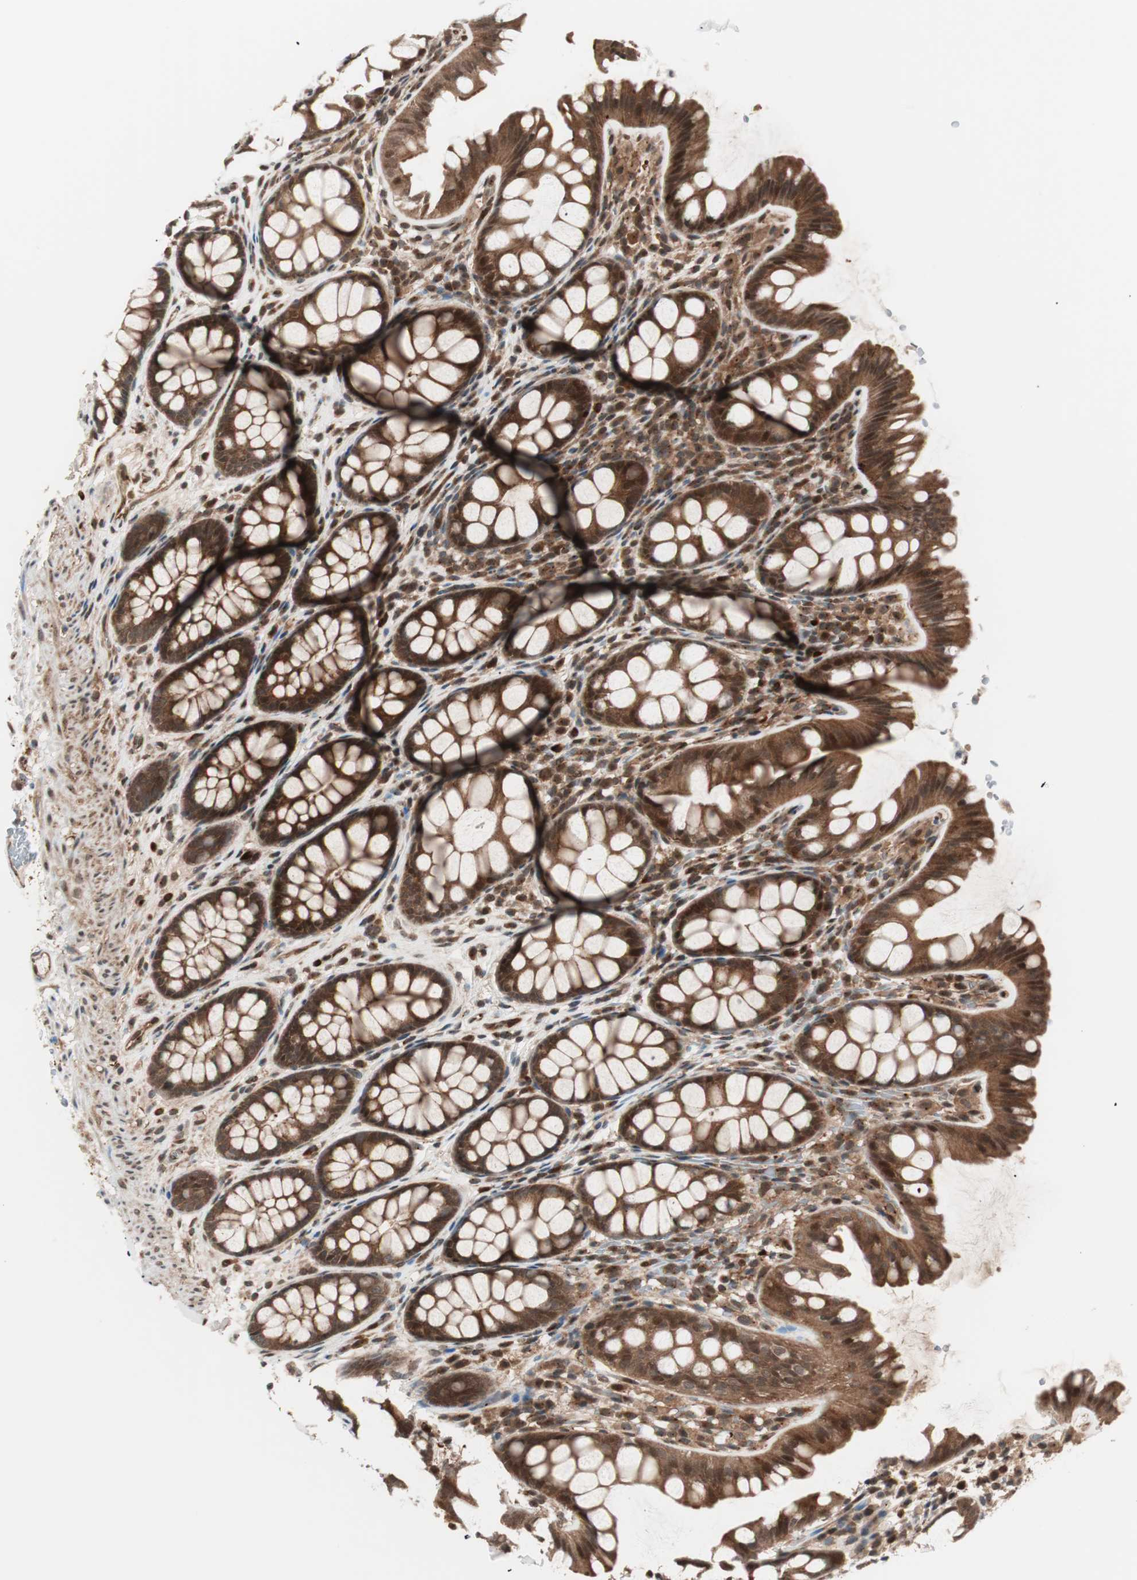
{"staining": {"intensity": "strong", "quantity": ">75%", "location": "cytoplasmic/membranous"}, "tissue": "colon", "cell_type": "Endothelial cells", "image_type": "normal", "snomed": [{"axis": "morphology", "description": "Normal tissue, NOS"}, {"axis": "topography", "description": "Colon"}], "caption": "Brown immunohistochemical staining in unremarkable colon shows strong cytoplasmic/membranous staining in about >75% of endothelial cells.", "gene": "PRKG2", "patient": {"sex": "female", "age": 55}}